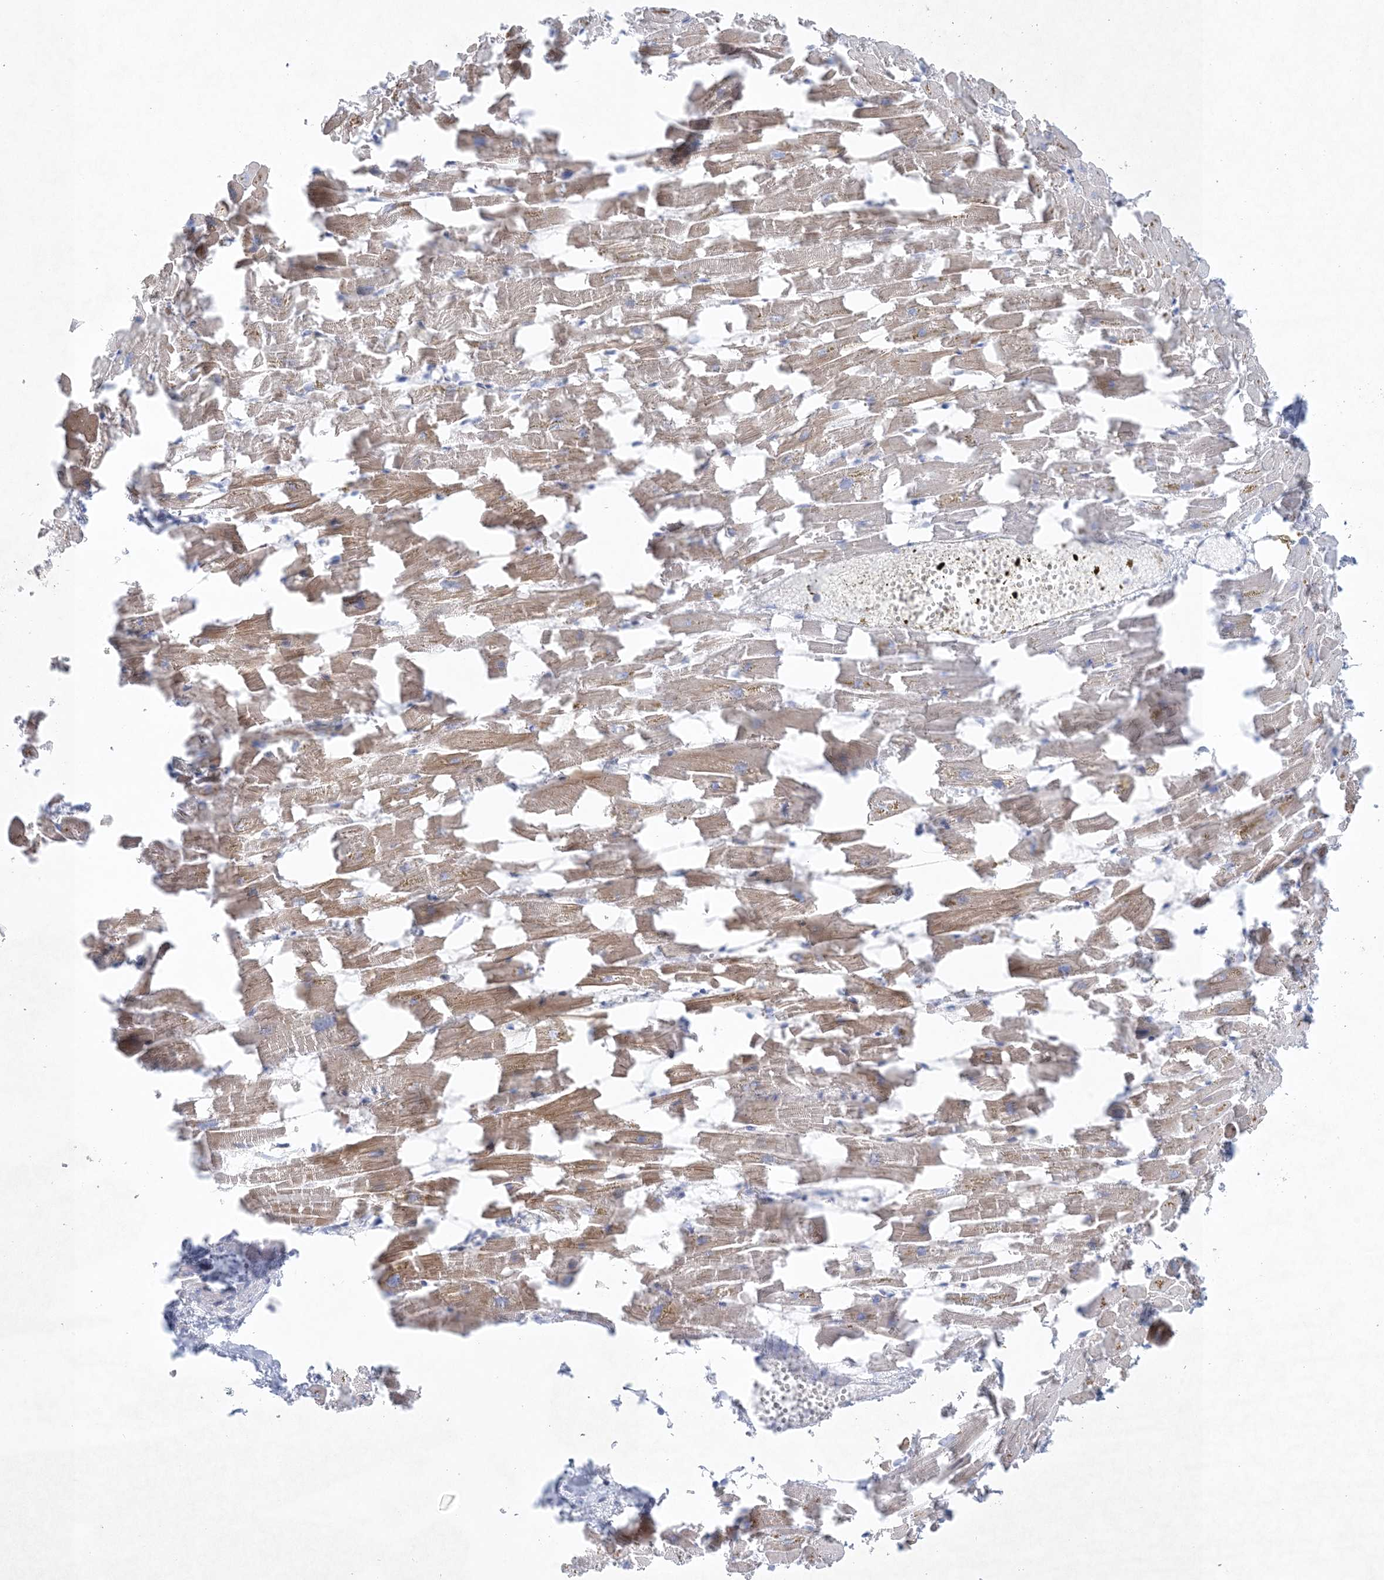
{"staining": {"intensity": "moderate", "quantity": ">75%", "location": "cytoplasmic/membranous"}, "tissue": "heart muscle", "cell_type": "Cardiomyocytes", "image_type": "normal", "snomed": [{"axis": "morphology", "description": "Normal tissue, NOS"}, {"axis": "topography", "description": "Heart"}], "caption": "A medium amount of moderate cytoplasmic/membranous positivity is identified in about >75% of cardiomyocytes in unremarkable heart muscle.", "gene": "GABRG1", "patient": {"sex": "female", "age": 64}}